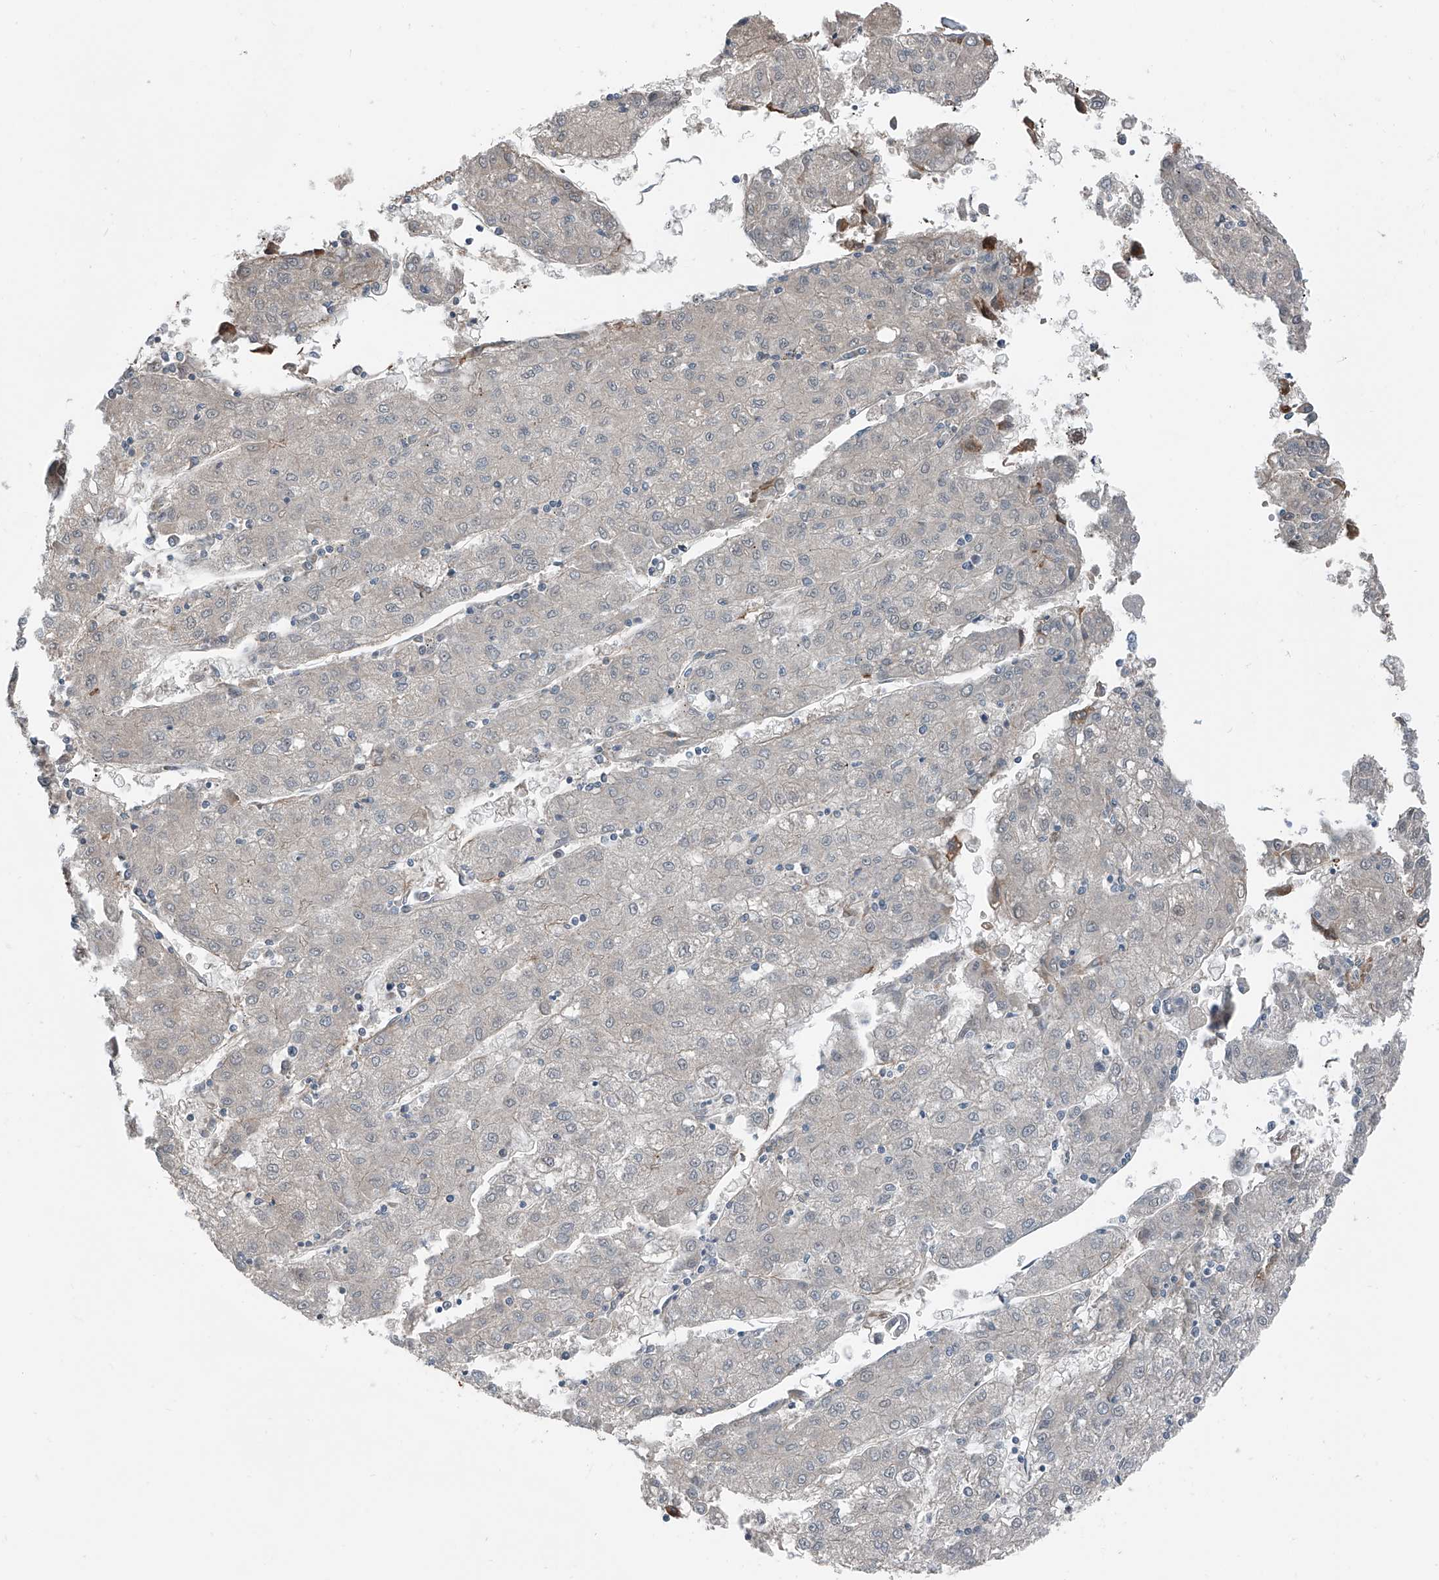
{"staining": {"intensity": "negative", "quantity": "none", "location": "none"}, "tissue": "liver cancer", "cell_type": "Tumor cells", "image_type": "cancer", "snomed": [{"axis": "morphology", "description": "Carcinoma, Hepatocellular, NOS"}, {"axis": "topography", "description": "Liver"}], "caption": "Tumor cells show no significant expression in liver cancer (hepatocellular carcinoma).", "gene": "HSPA6", "patient": {"sex": "male", "age": 72}}